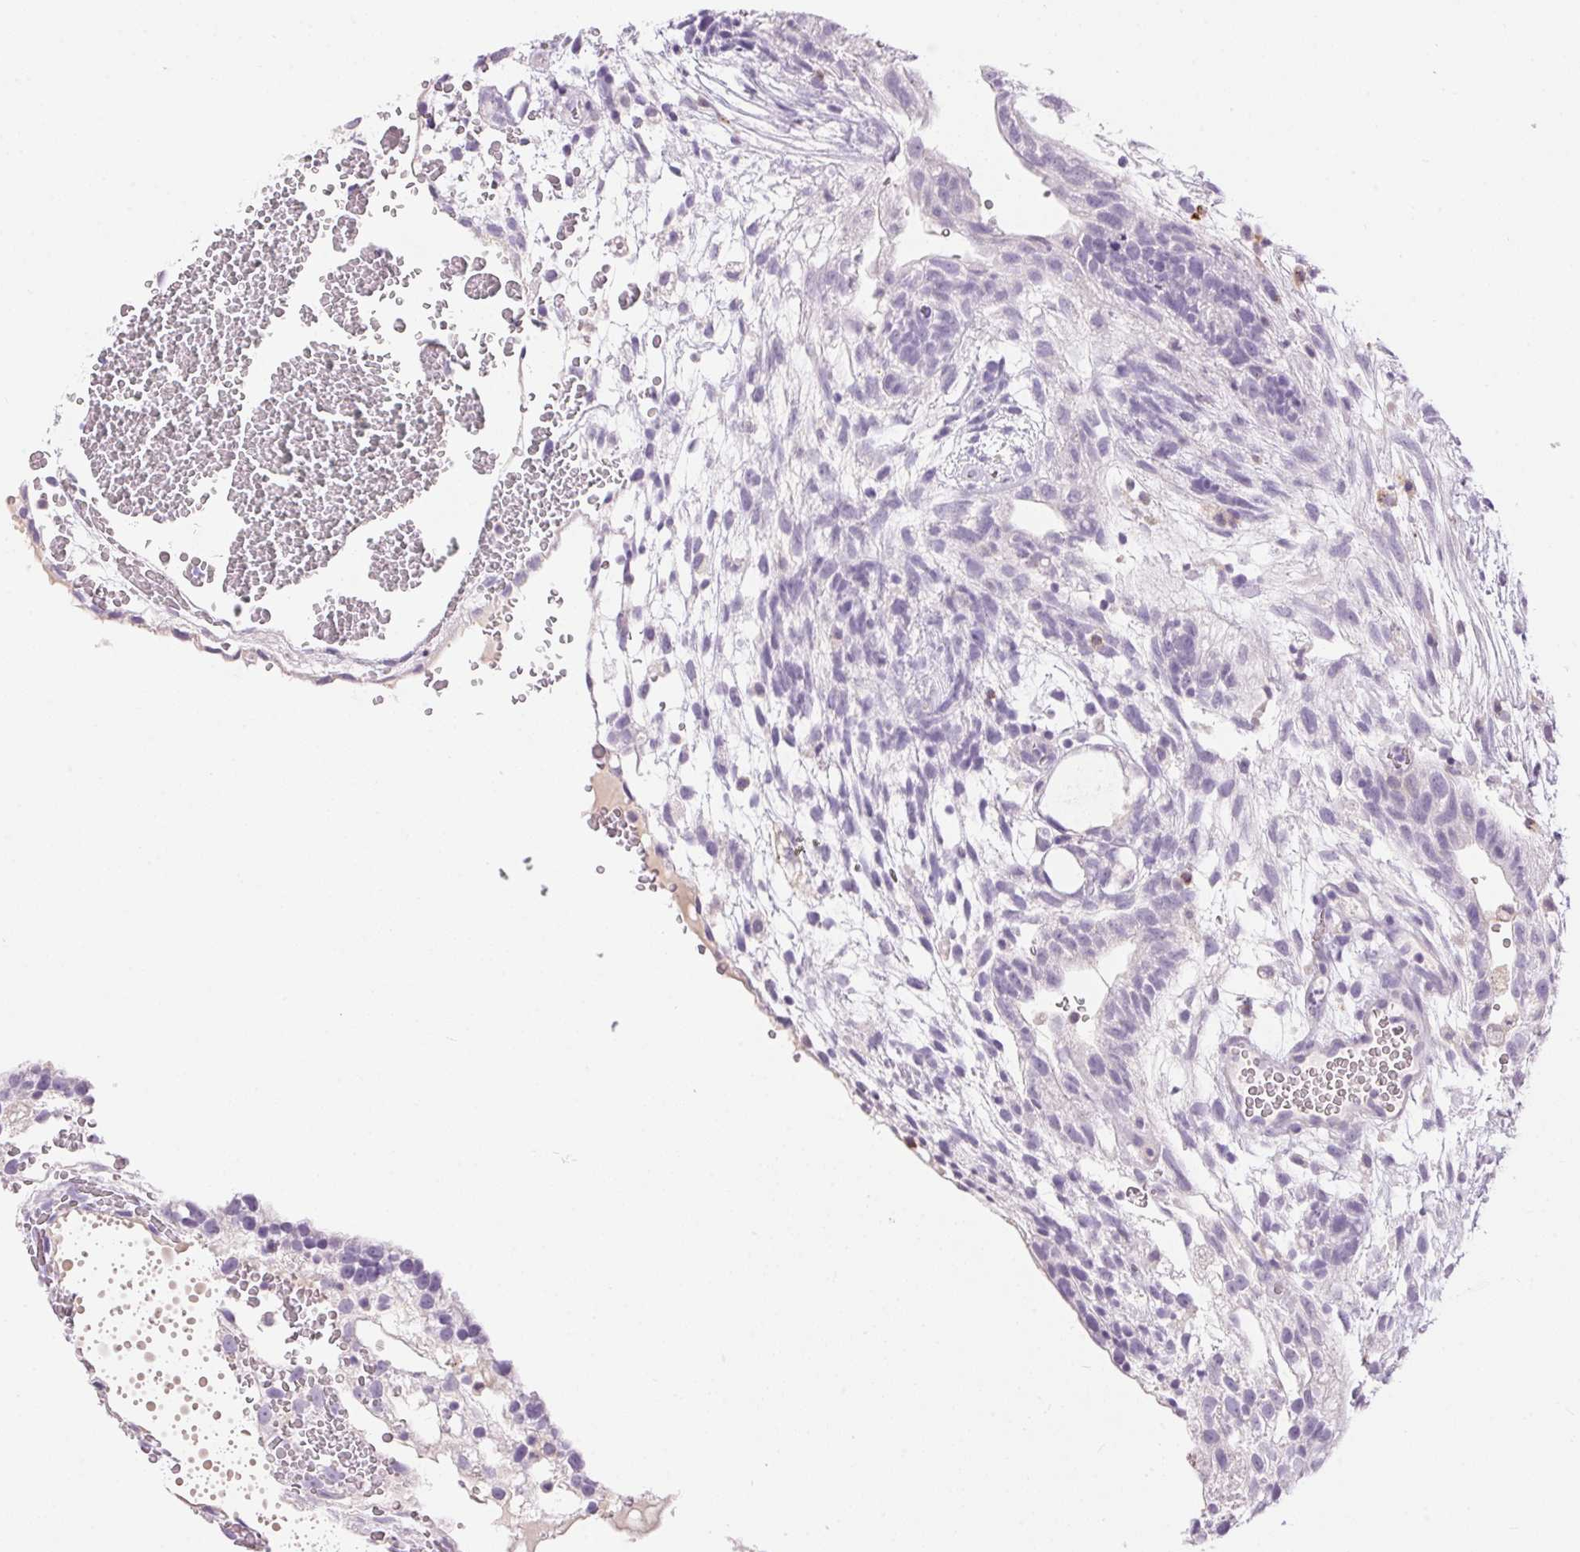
{"staining": {"intensity": "negative", "quantity": "none", "location": "none"}, "tissue": "testis cancer", "cell_type": "Tumor cells", "image_type": "cancer", "snomed": [{"axis": "morphology", "description": "Normal tissue, NOS"}, {"axis": "morphology", "description": "Carcinoma, Embryonal, NOS"}, {"axis": "topography", "description": "Testis"}], "caption": "DAB (3,3'-diaminobenzidine) immunohistochemical staining of human testis cancer displays no significant staining in tumor cells.", "gene": "PNLIPRP3", "patient": {"sex": "male", "age": 32}}